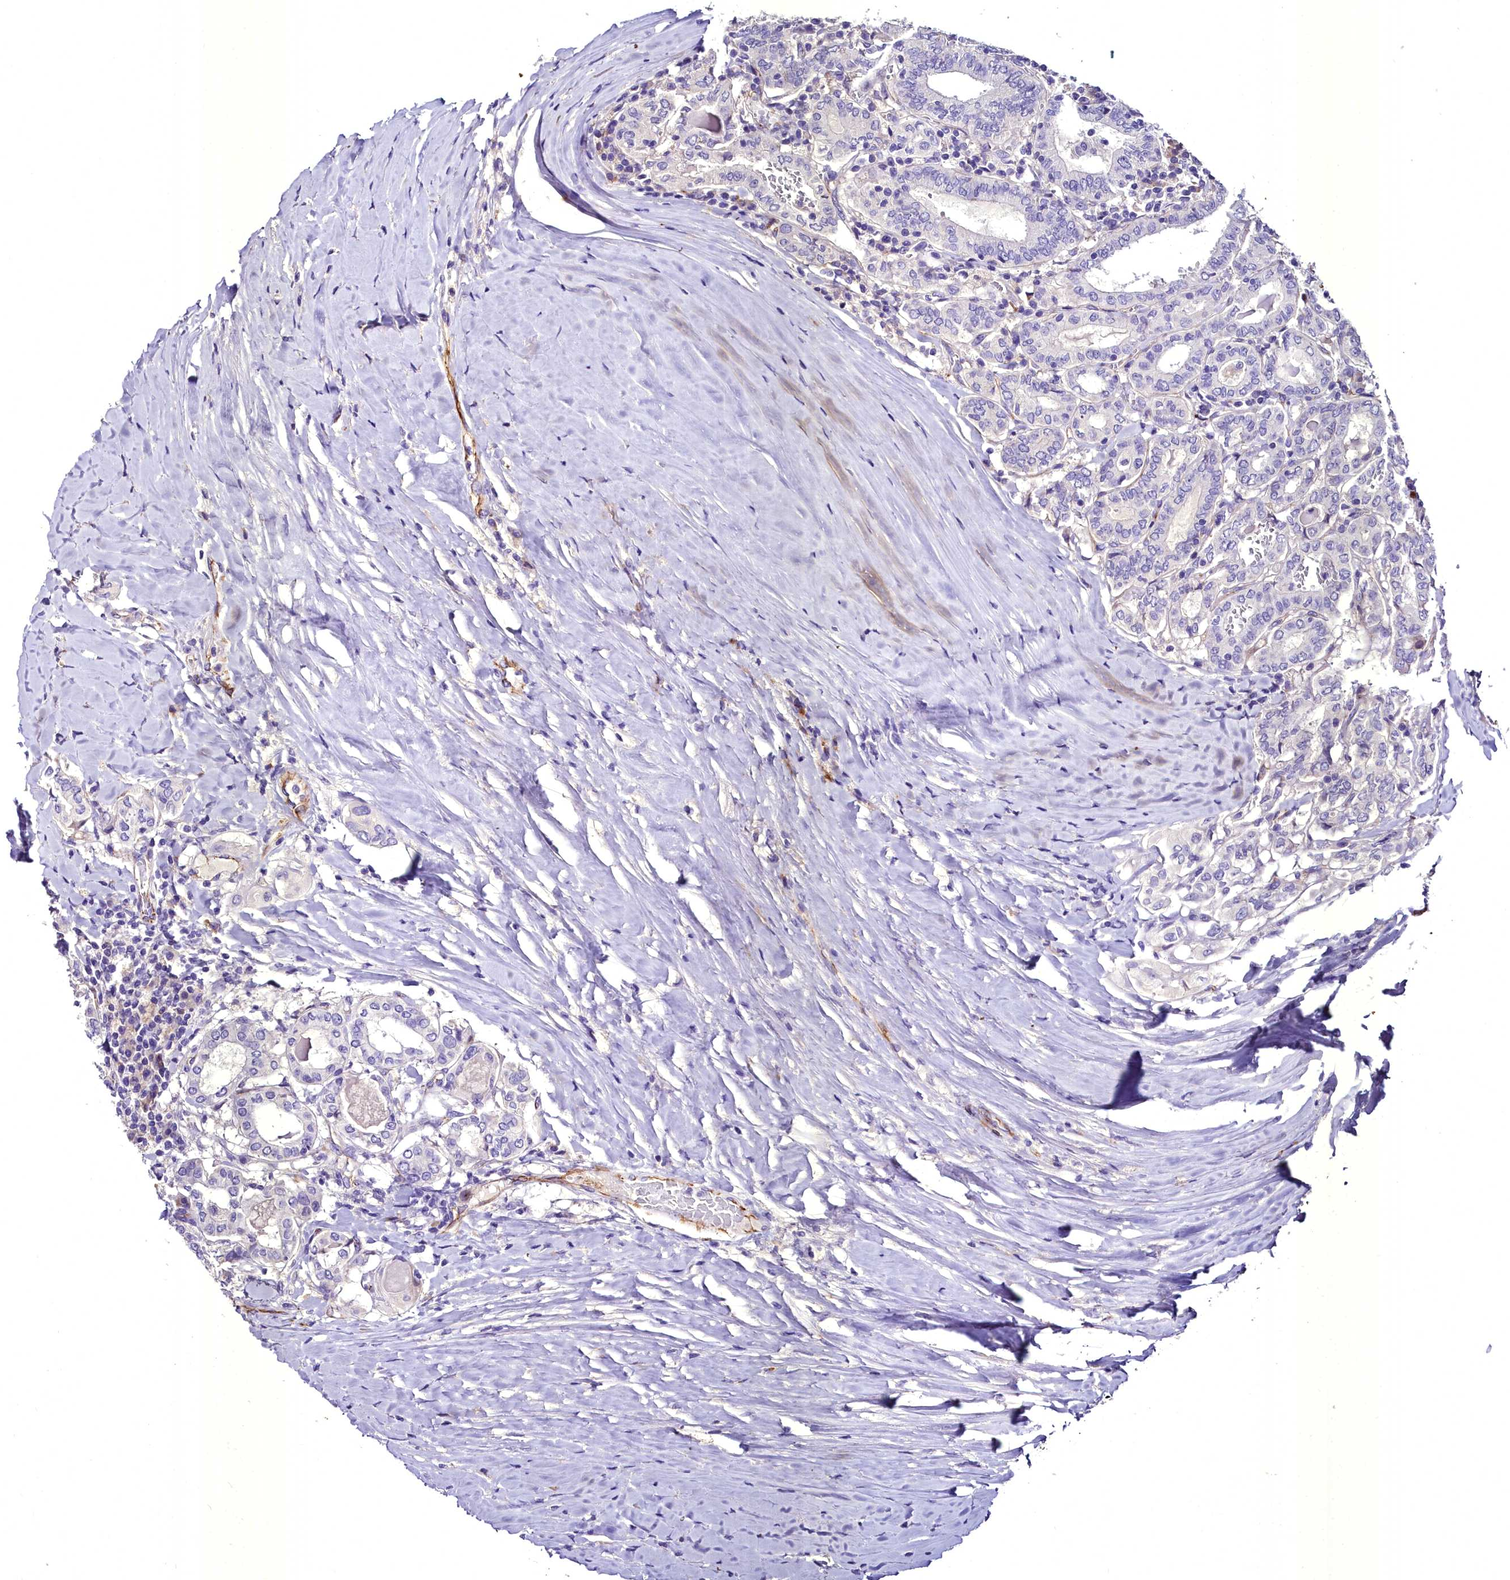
{"staining": {"intensity": "negative", "quantity": "none", "location": "none"}, "tissue": "thyroid cancer", "cell_type": "Tumor cells", "image_type": "cancer", "snomed": [{"axis": "morphology", "description": "Papillary adenocarcinoma, NOS"}, {"axis": "topography", "description": "Thyroid gland"}], "caption": "This is a histopathology image of IHC staining of thyroid cancer (papillary adenocarcinoma), which shows no staining in tumor cells.", "gene": "MS4A18", "patient": {"sex": "female", "age": 72}}